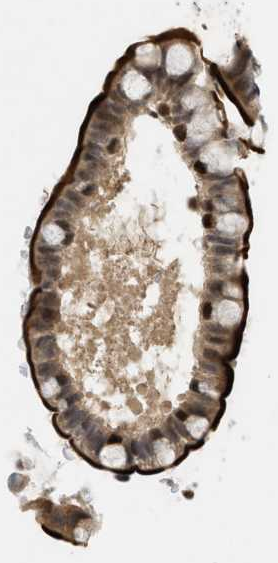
{"staining": {"intensity": "strong", "quantity": ">75%", "location": "cytoplasmic/membranous,nuclear"}, "tissue": "small intestine", "cell_type": "Glandular cells", "image_type": "normal", "snomed": [{"axis": "morphology", "description": "Normal tissue, NOS"}, {"axis": "topography", "description": "Small intestine"}], "caption": "Small intestine stained with DAB immunohistochemistry (IHC) reveals high levels of strong cytoplasmic/membranous,nuclear positivity in approximately >75% of glandular cells. Using DAB (brown) and hematoxylin (blue) stains, captured at high magnification using brightfield microscopy.", "gene": "ZNF22", "patient": {"sex": "female", "age": 84}}